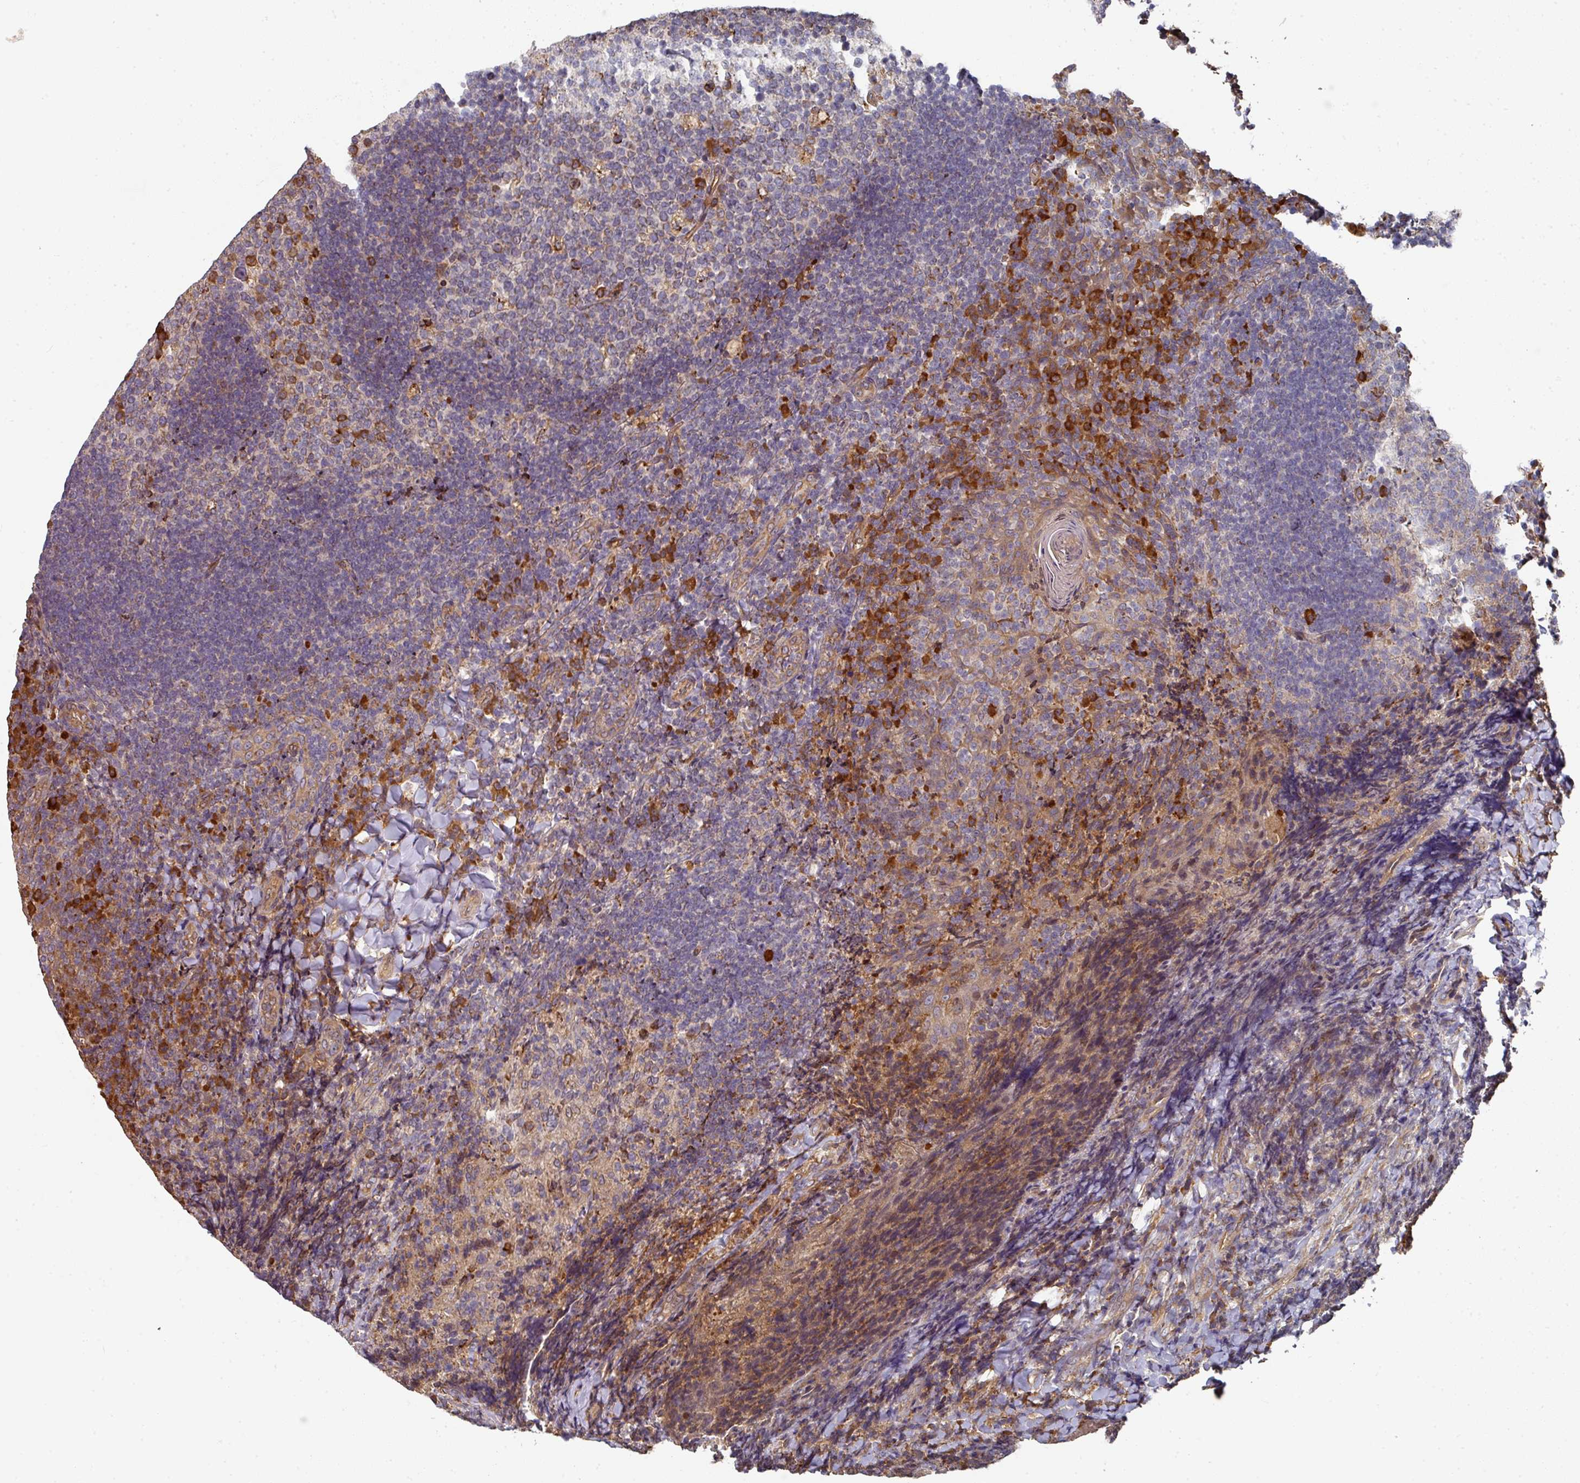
{"staining": {"intensity": "strong", "quantity": "<25%", "location": "cytoplasmic/membranous"}, "tissue": "tonsil", "cell_type": "Germinal center cells", "image_type": "normal", "snomed": [{"axis": "morphology", "description": "Normal tissue, NOS"}, {"axis": "topography", "description": "Tonsil"}], "caption": "Immunohistochemistry (IHC) micrograph of normal tonsil: human tonsil stained using immunohistochemistry reveals medium levels of strong protein expression localized specifically in the cytoplasmic/membranous of germinal center cells, appearing as a cytoplasmic/membranous brown color.", "gene": "EDEM2", "patient": {"sex": "female", "age": 10}}